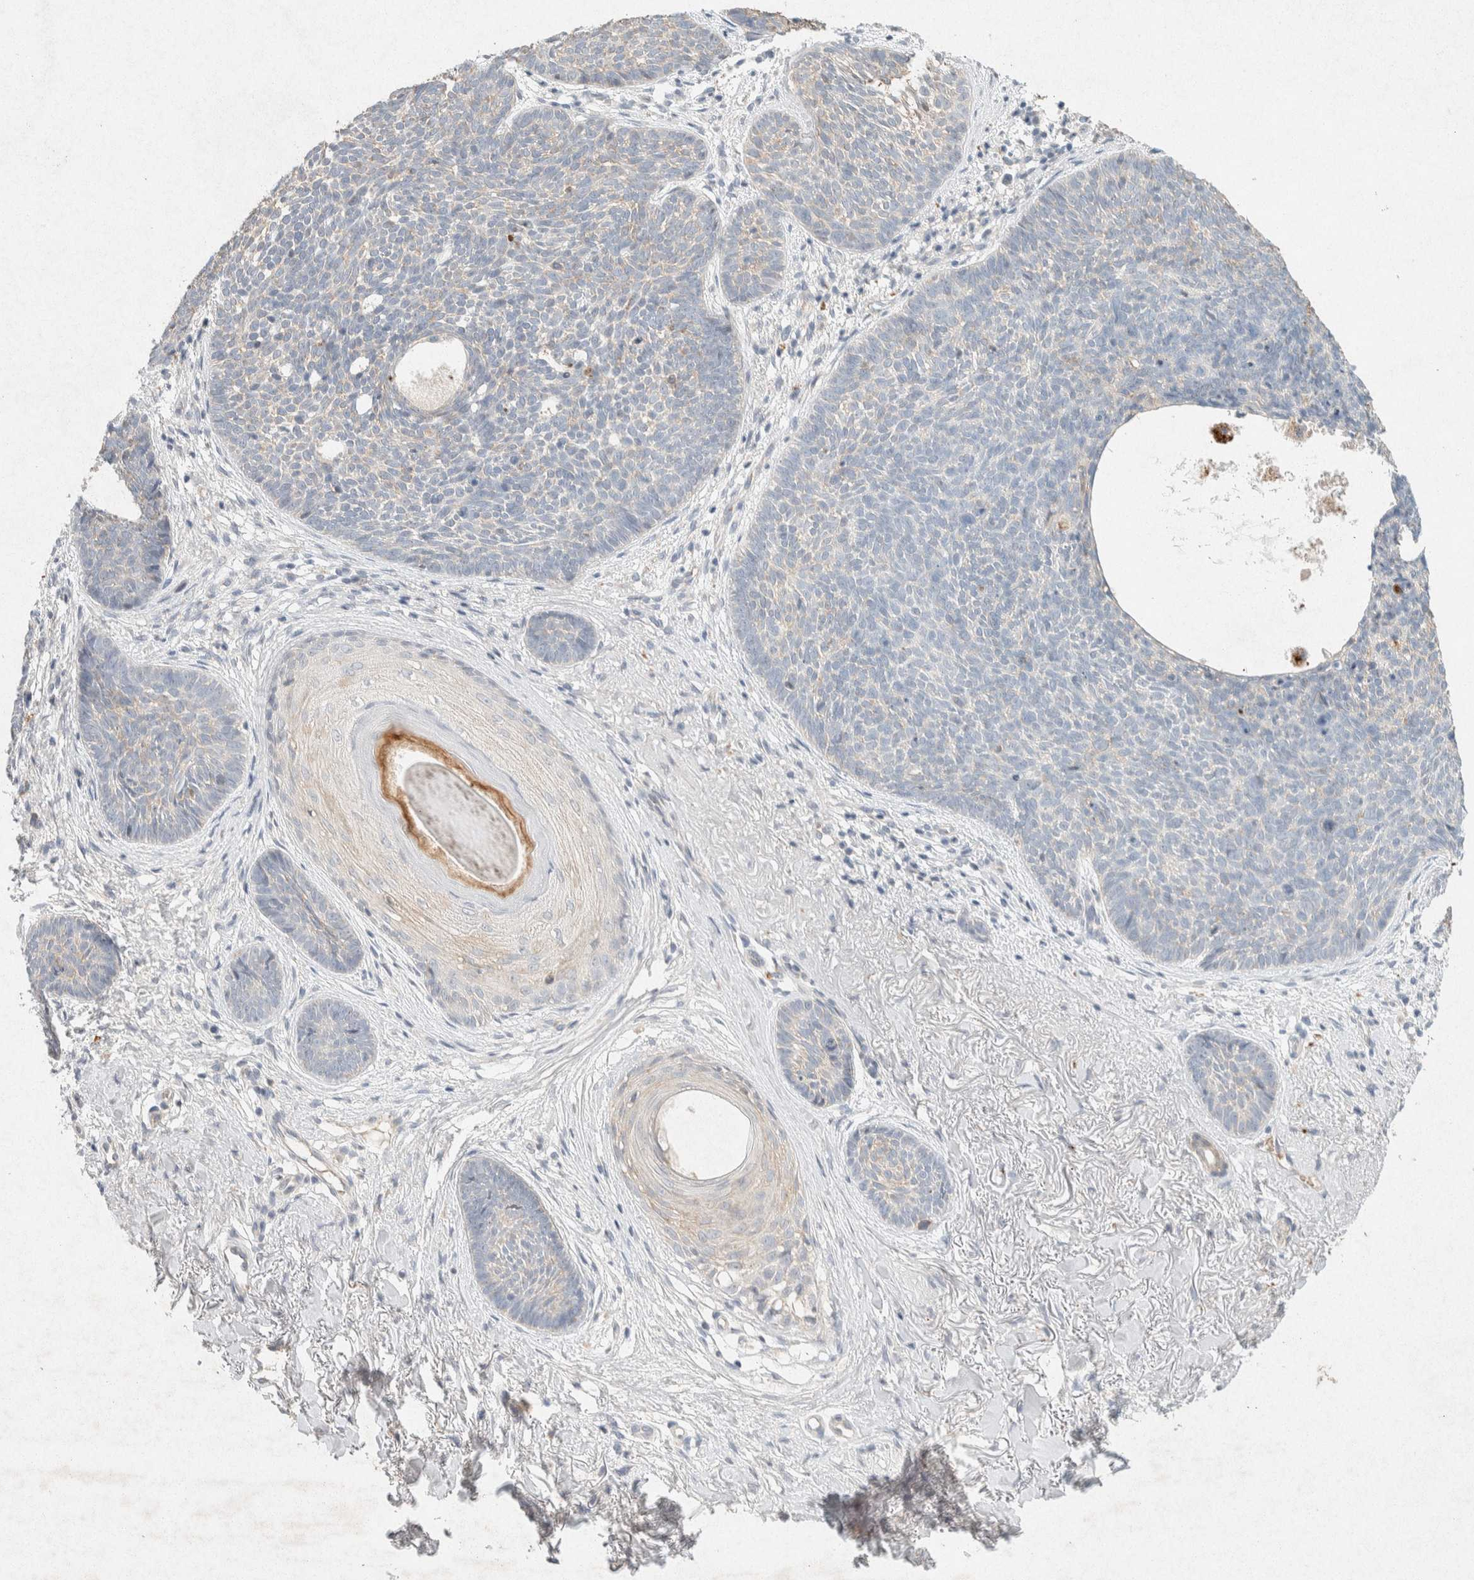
{"staining": {"intensity": "negative", "quantity": "none", "location": "none"}, "tissue": "skin cancer", "cell_type": "Tumor cells", "image_type": "cancer", "snomed": [{"axis": "morphology", "description": "Basal cell carcinoma"}, {"axis": "topography", "description": "Skin"}], "caption": "A photomicrograph of skin cancer stained for a protein reveals no brown staining in tumor cells. Brightfield microscopy of immunohistochemistry stained with DAB (brown) and hematoxylin (blue), captured at high magnification.", "gene": "GNAI1", "patient": {"sex": "female", "age": 70}}